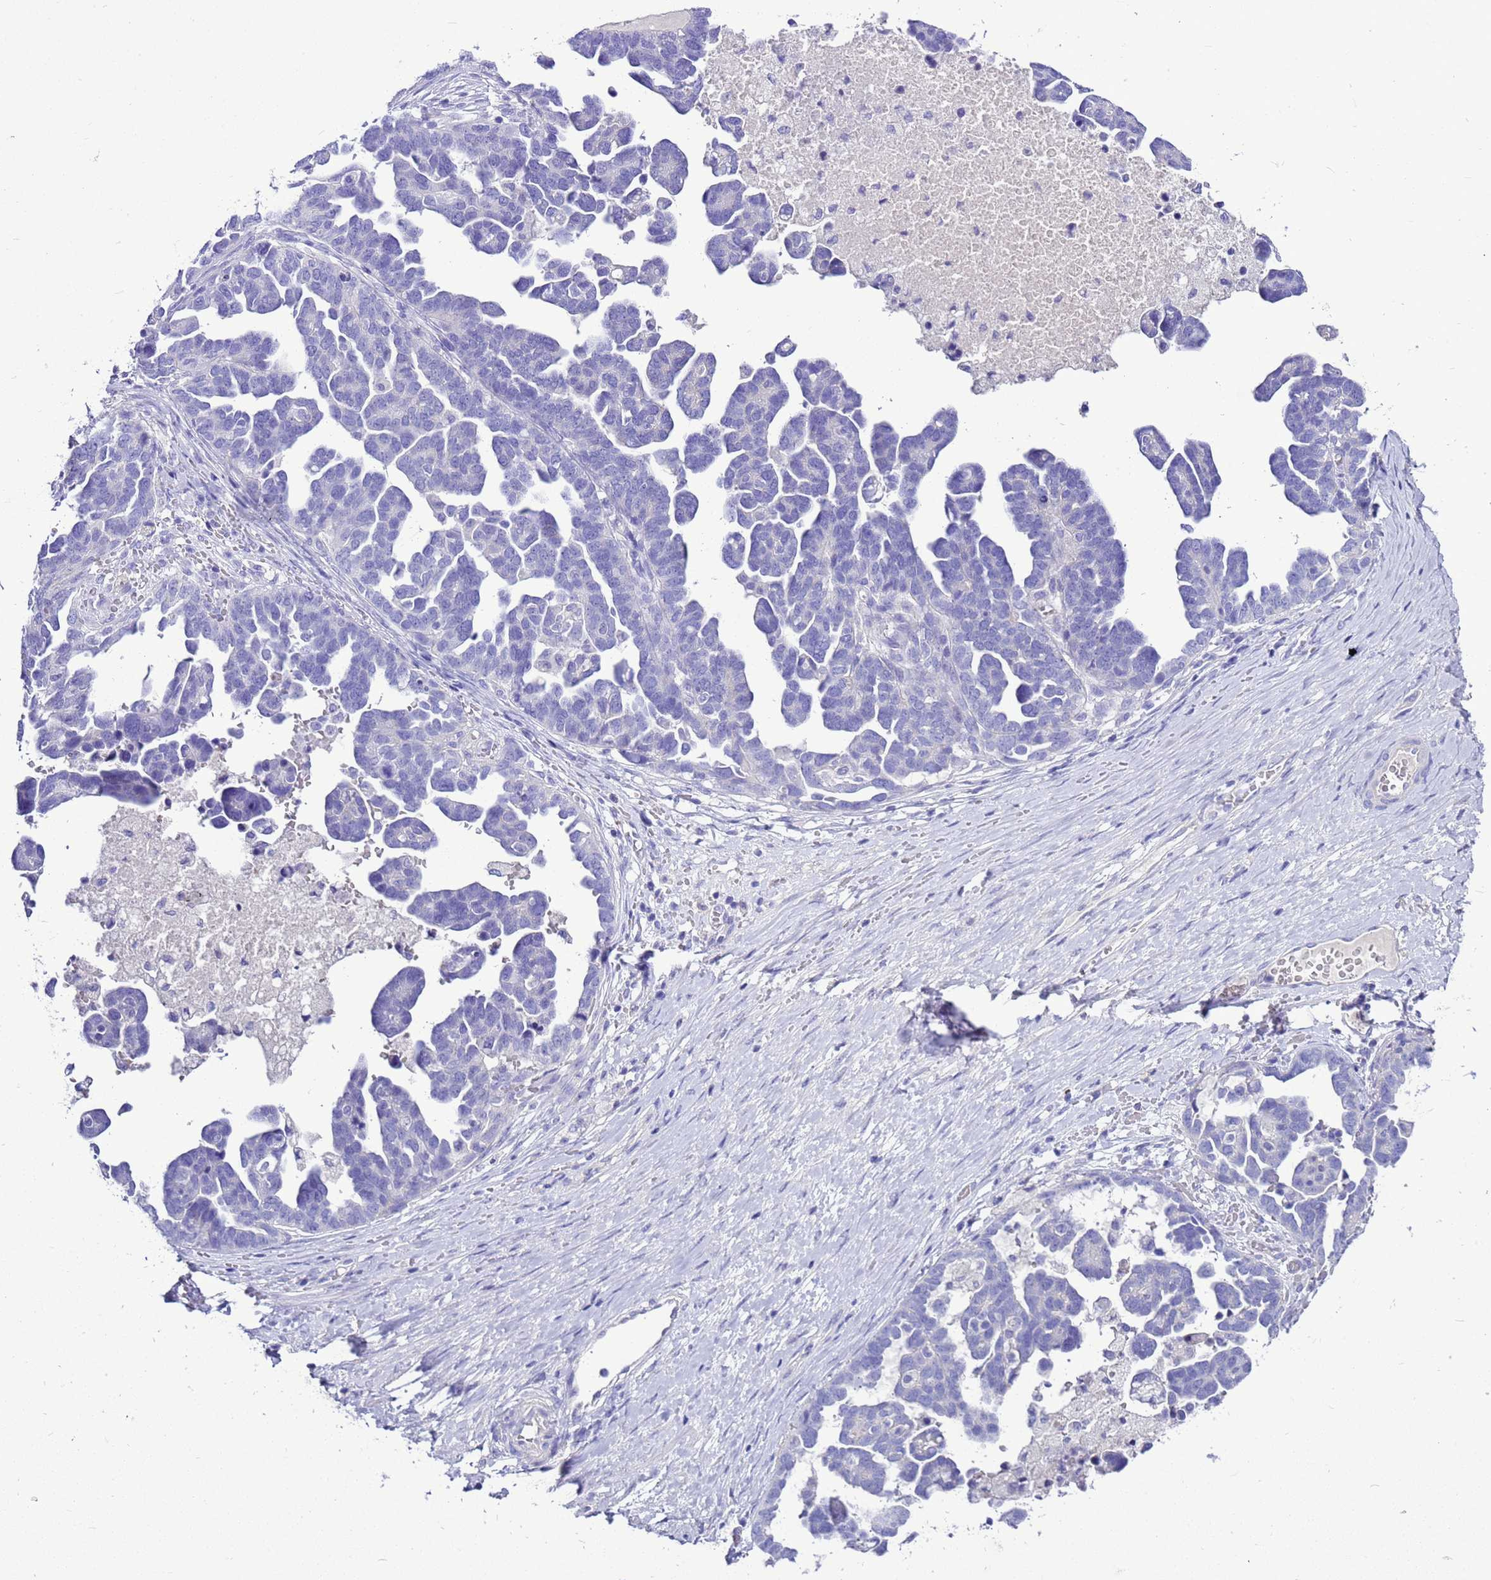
{"staining": {"intensity": "negative", "quantity": "none", "location": "none"}, "tissue": "ovarian cancer", "cell_type": "Tumor cells", "image_type": "cancer", "snomed": [{"axis": "morphology", "description": "Cystadenocarcinoma, serous, NOS"}, {"axis": "topography", "description": "Ovary"}], "caption": "This is an IHC photomicrograph of human ovarian cancer (serous cystadenocarcinoma). There is no expression in tumor cells.", "gene": "BEST2", "patient": {"sex": "female", "age": 54}}